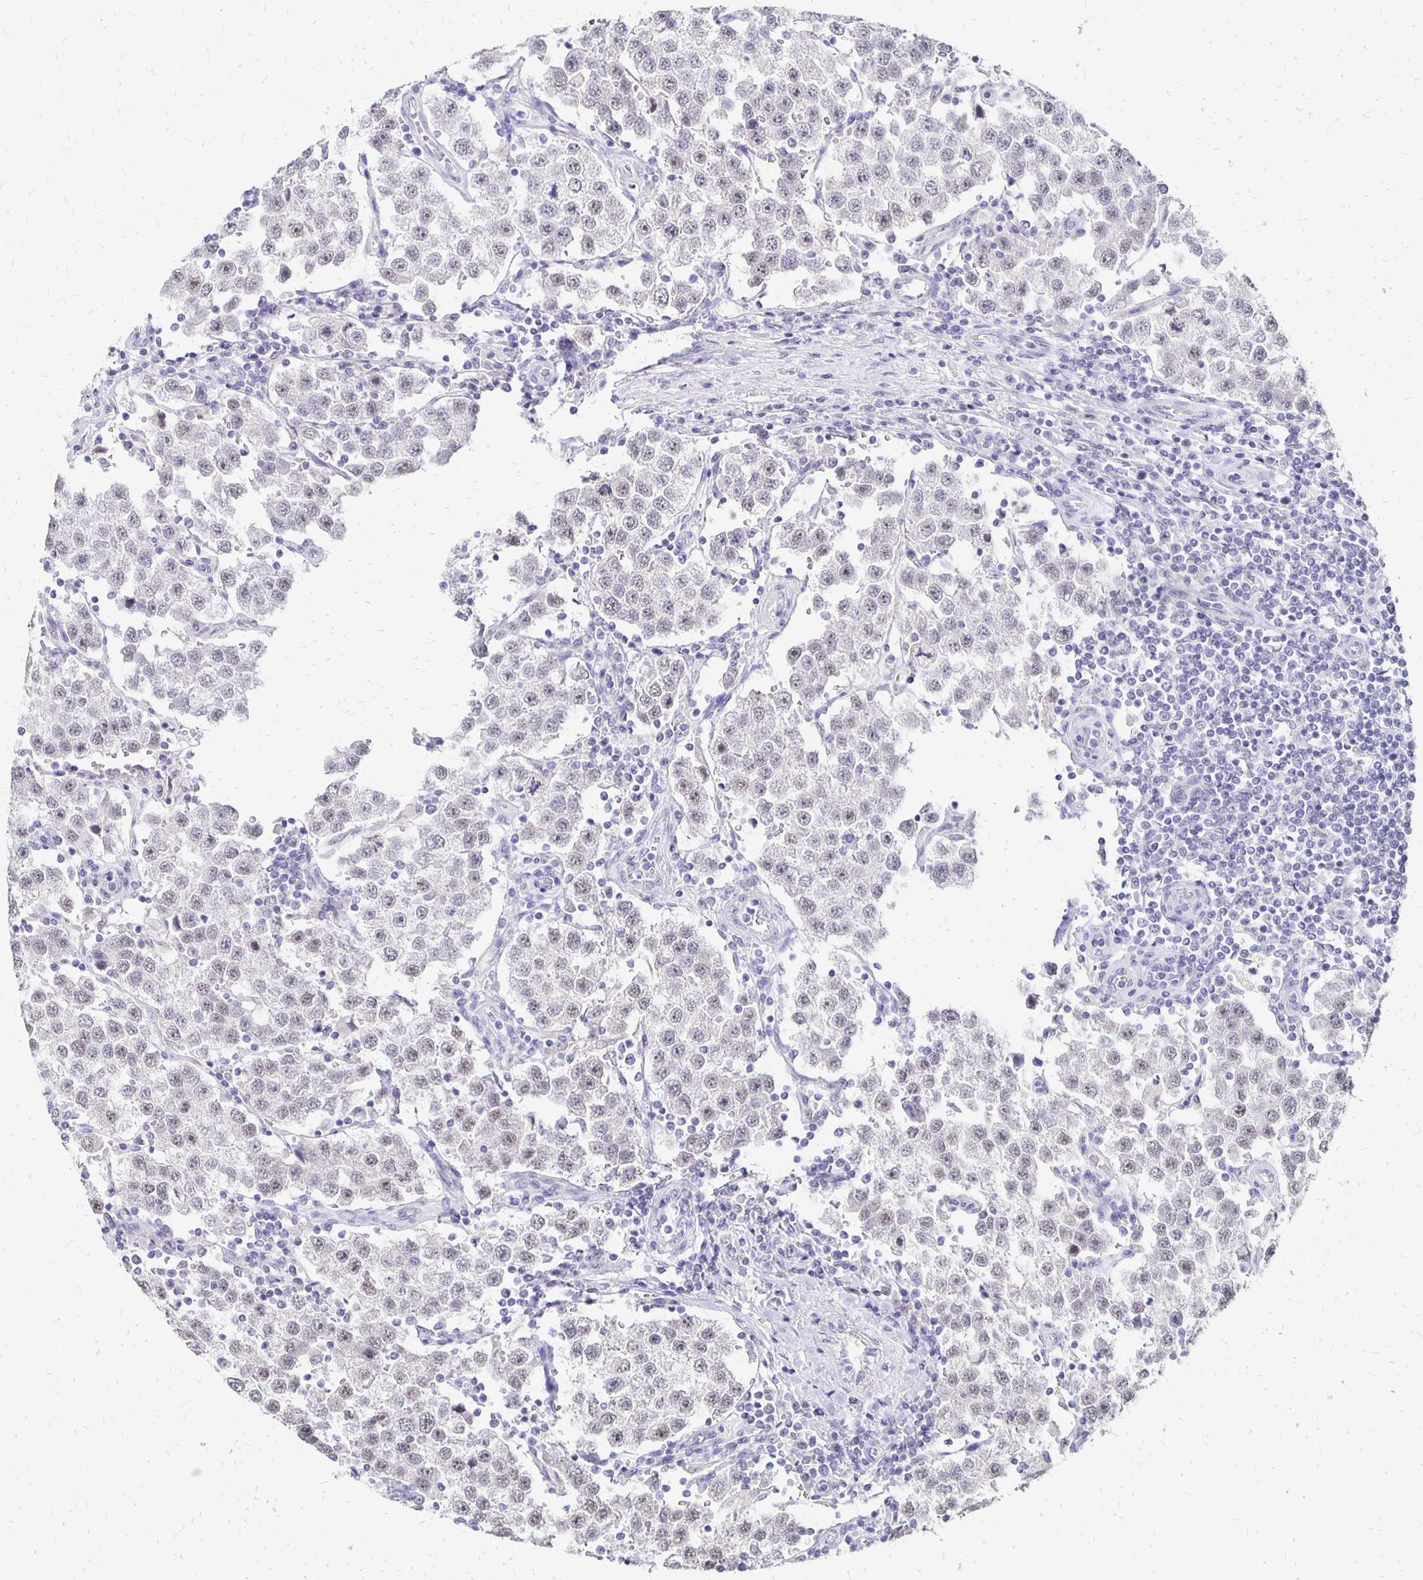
{"staining": {"intensity": "weak", "quantity": "<25%", "location": "nuclear"}, "tissue": "testis cancer", "cell_type": "Tumor cells", "image_type": "cancer", "snomed": [{"axis": "morphology", "description": "Seminoma, NOS"}, {"axis": "topography", "description": "Testis"}], "caption": "High magnification brightfield microscopy of seminoma (testis) stained with DAB (brown) and counterstained with hematoxylin (blue): tumor cells show no significant positivity.", "gene": "ATOSB", "patient": {"sex": "male", "age": 37}}